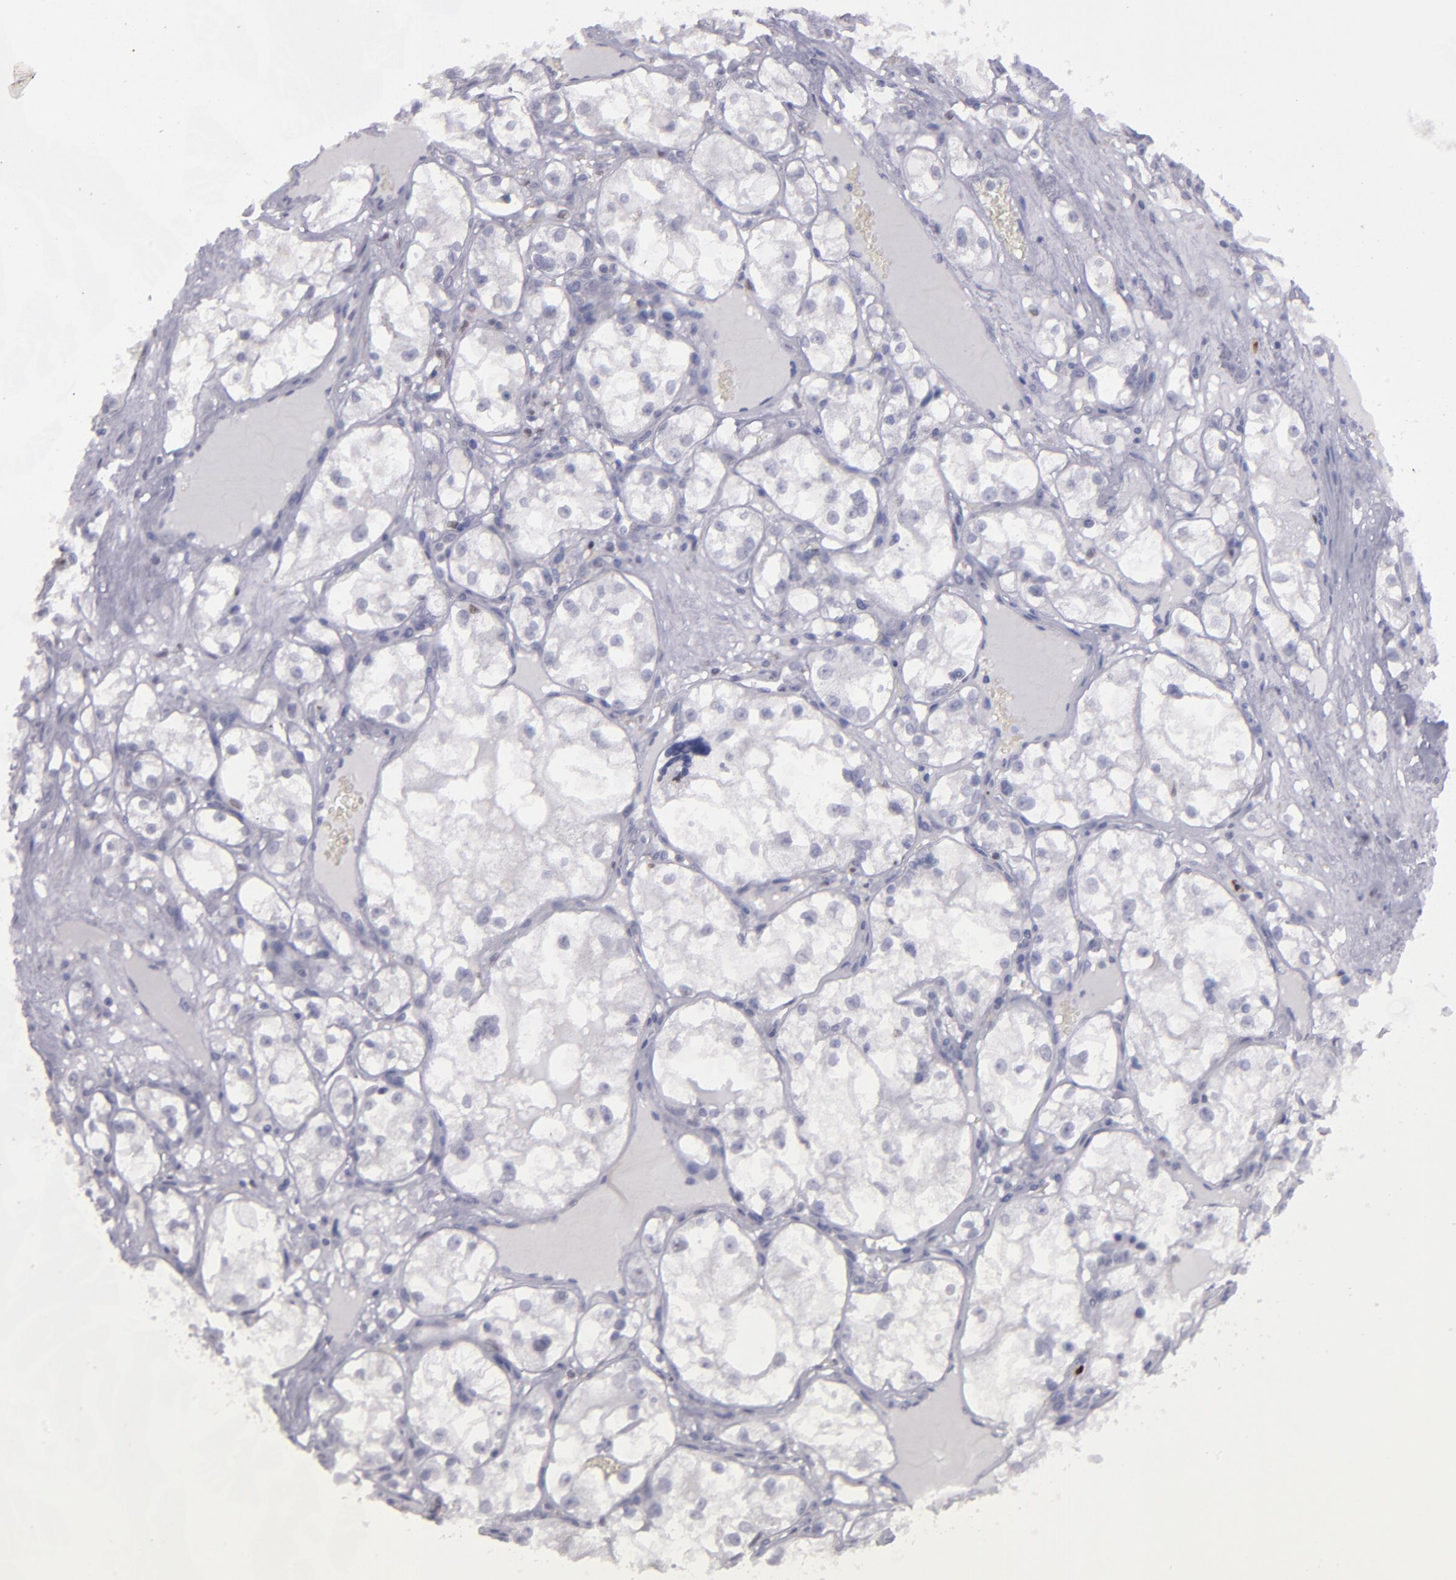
{"staining": {"intensity": "negative", "quantity": "none", "location": "none"}, "tissue": "renal cancer", "cell_type": "Tumor cells", "image_type": "cancer", "snomed": [{"axis": "morphology", "description": "Adenocarcinoma, NOS"}, {"axis": "topography", "description": "Kidney"}], "caption": "High magnification brightfield microscopy of renal cancer (adenocarcinoma) stained with DAB (3,3'-diaminobenzidine) (brown) and counterstained with hematoxylin (blue): tumor cells show no significant staining. (DAB (3,3'-diaminobenzidine) IHC visualized using brightfield microscopy, high magnification).", "gene": "IRF8", "patient": {"sex": "male", "age": 61}}